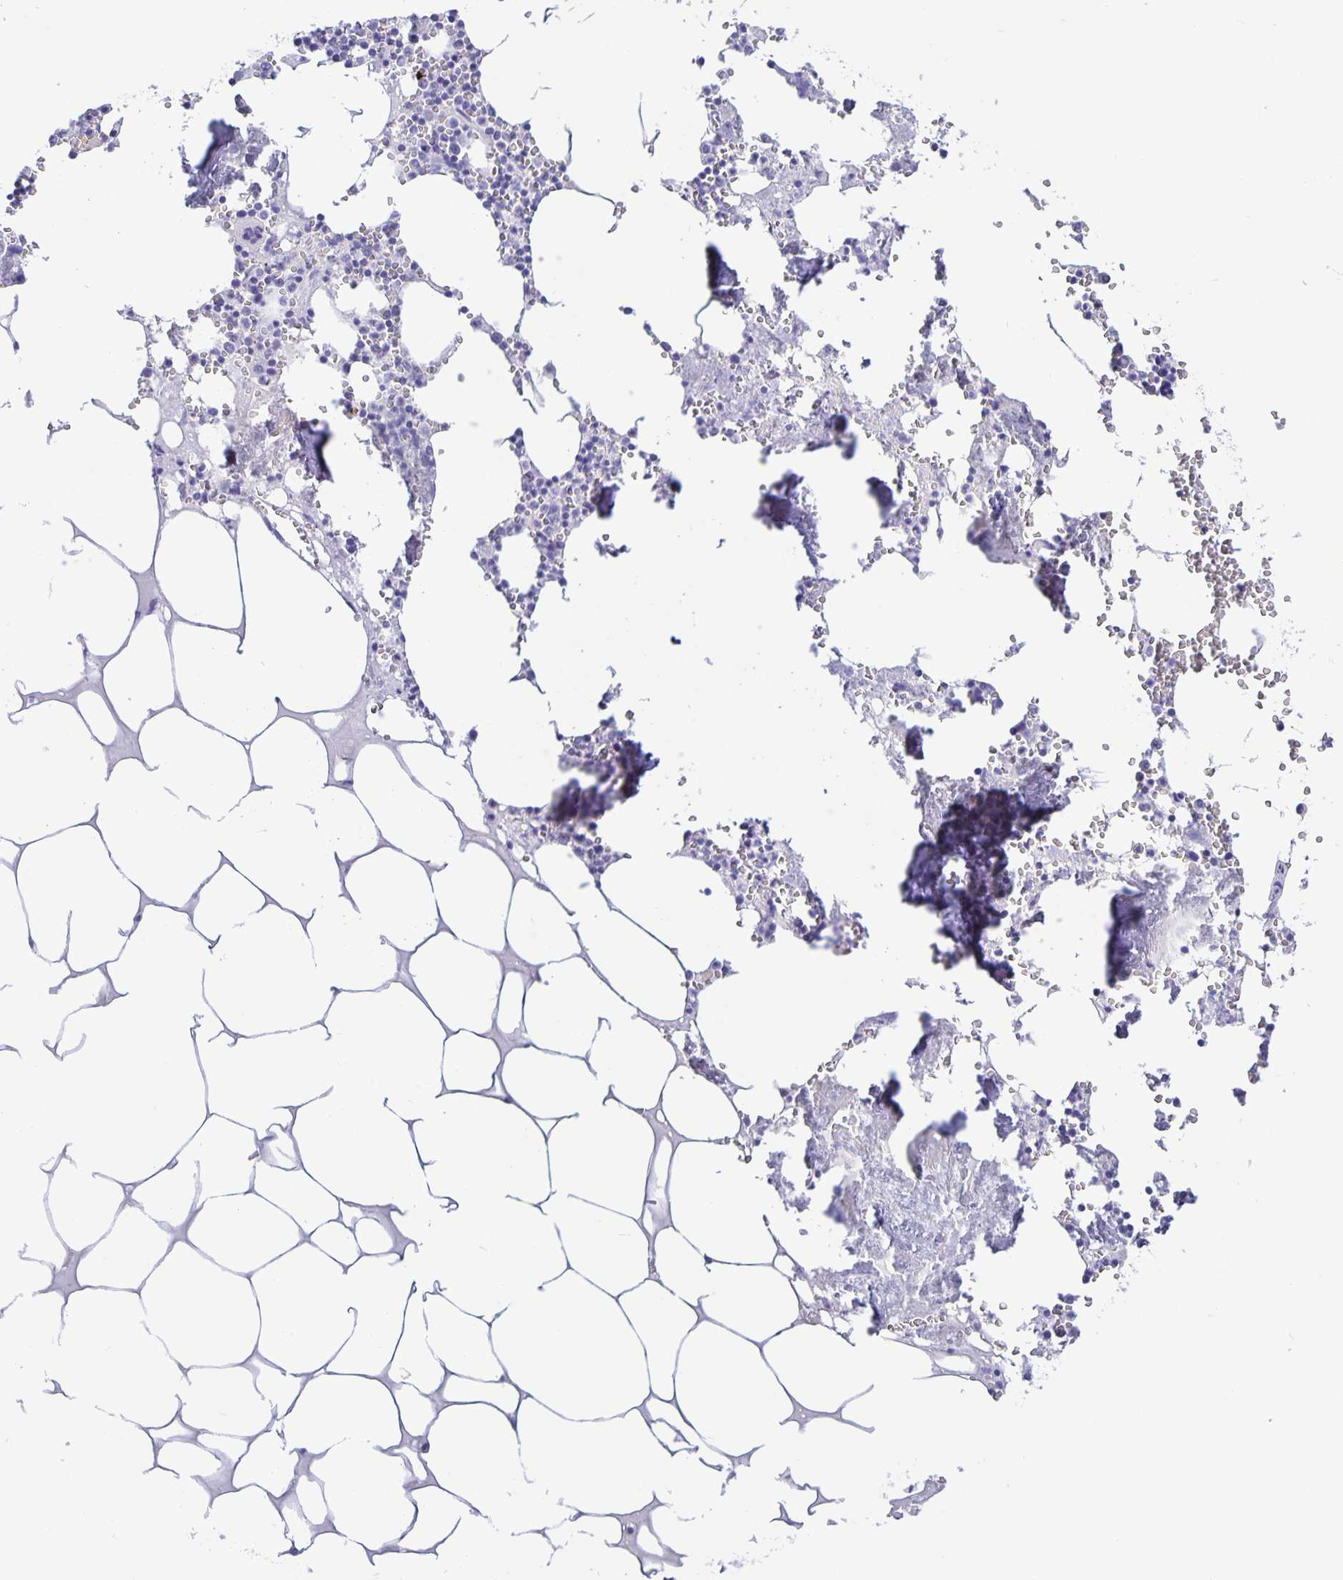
{"staining": {"intensity": "negative", "quantity": "none", "location": "none"}, "tissue": "bone marrow", "cell_type": "Hematopoietic cells", "image_type": "normal", "snomed": [{"axis": "morphology", "description": "Normal tissue, NOS"}, {"axis": "topography", "description": "Bone marrow"}], "caption": "This image is of unremarkable bone marrow stained with immunohistochemistry (IHC) to label a protein in brown with the nuclei are counter-stained blue. There is no positivity in hematopoietic cells.", "gene": "ERMN", "patient": {"sex": "male", "age": 54}}